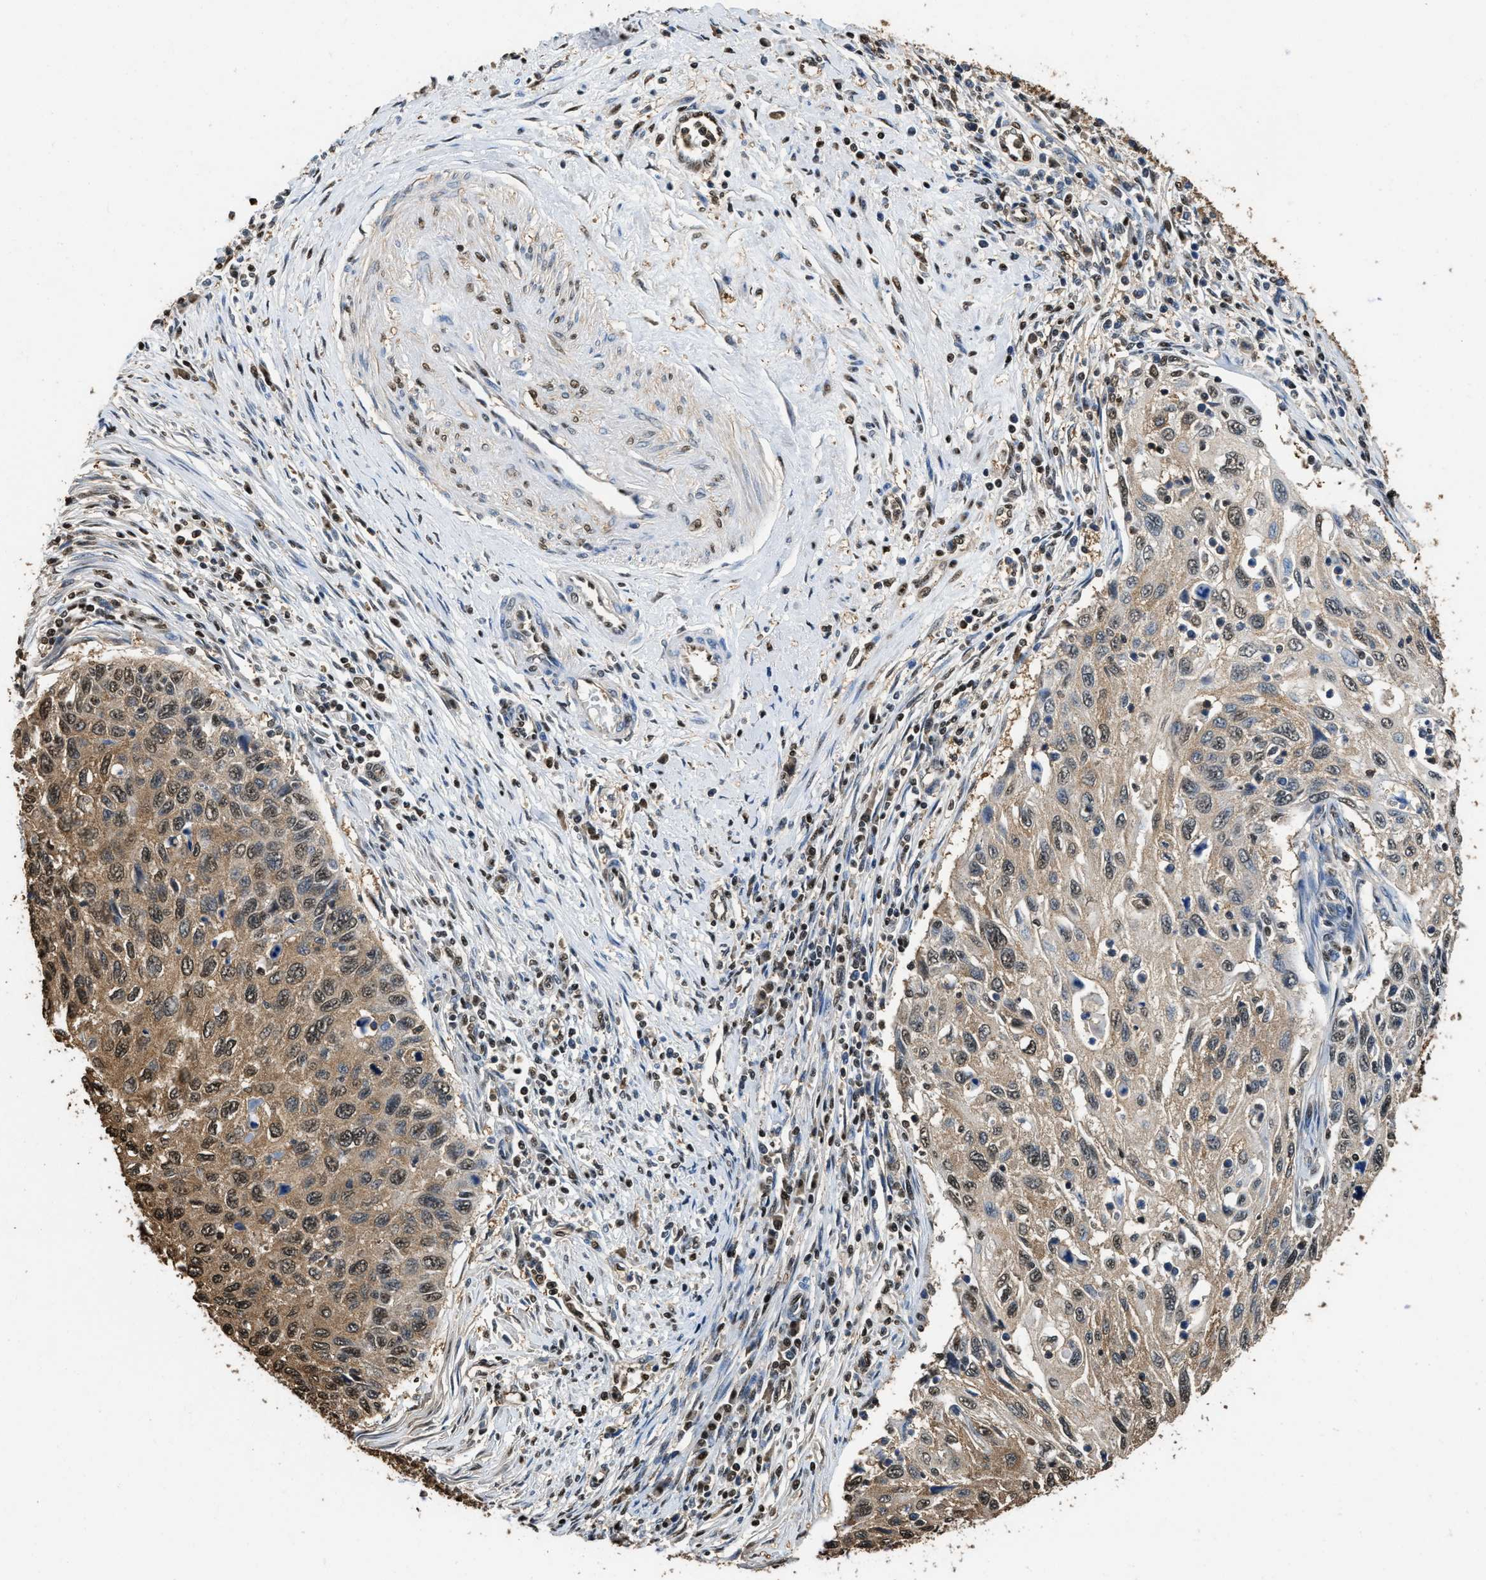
{"staining": {"intensity": "moderate", "quantity": "25%-75%", "location": "cytoplasmic/membranous,nuclear"}, "tissue": "cervical cancer", "cell_type": "Tumor cells", "image_type": "cancer", "snomed": [{"axis": "morphology", "description": "Squamous cell carcinoma, NOS"}, {"axis": "topography", "description": "Cervix"}], "caption": "Squamous cell carcinoma (cervical) tissue exhibits moderate cytoplasmic/membranous and nuclear staining in approximately 25%-75% of tumor cells, visualized by immunohistochemistry.", "gene": "GAPDH", "patient": {"sex": "female", "age": 70}}